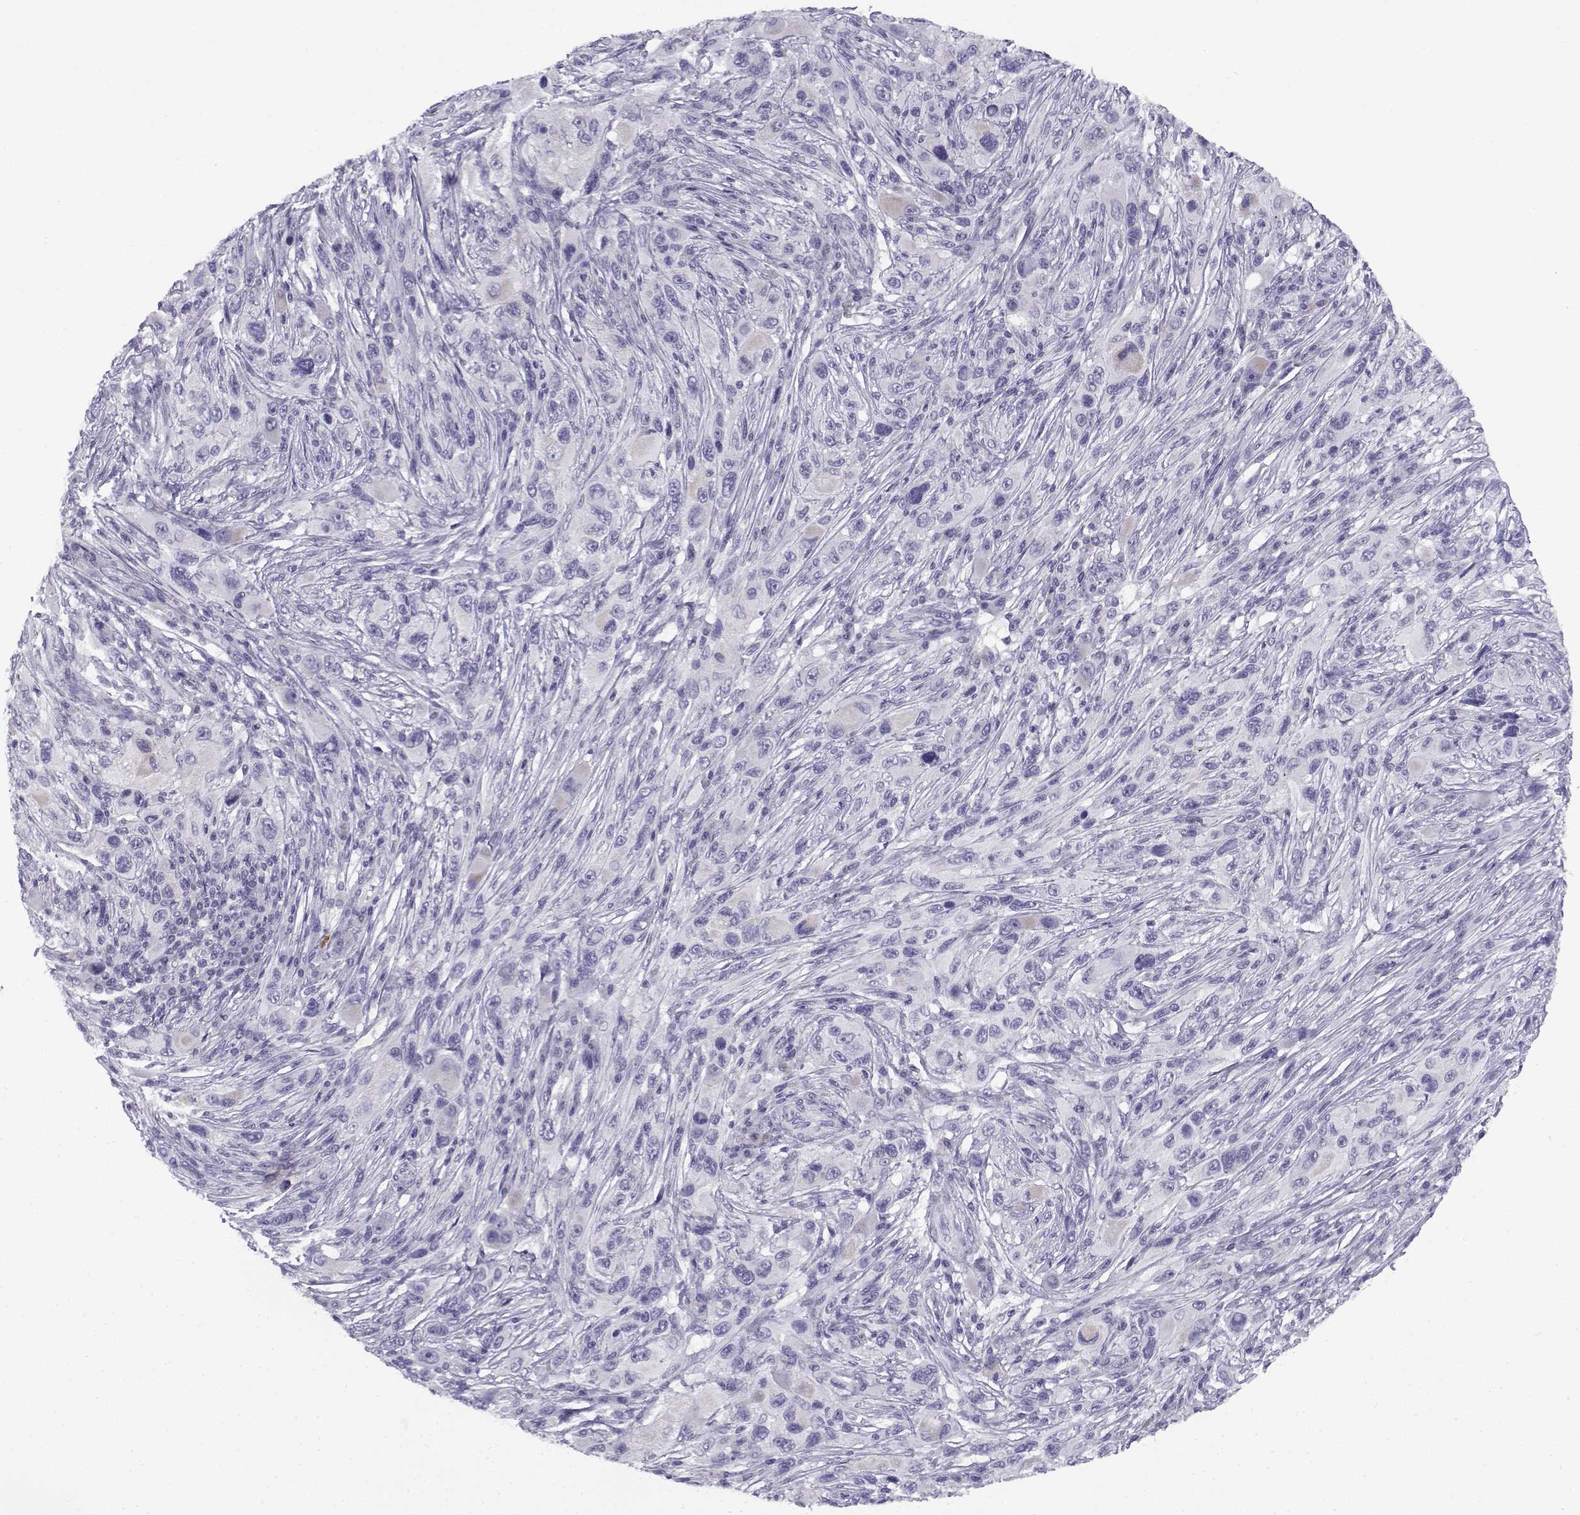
{"staining": {"intensity": "negative", "quantity": "none", "location": "none"}, "tissue": "melanoma", "cell_type": "Tumor cells", "image_type": "cancer", "snomed": [{"axis": "morphology", "description": "Malignant melanoma, NOS"}, {"axis": "topography", "description": "Skin"}], "caption": "Immunohistochemical staining of human melanoma reveals no significant expression in tumor cells. (Brightfield microscopy of DAB immunohistochemistry at high magnification).", "gene": "FAM166A", "patient": {"sex": "male", "age": 53}}